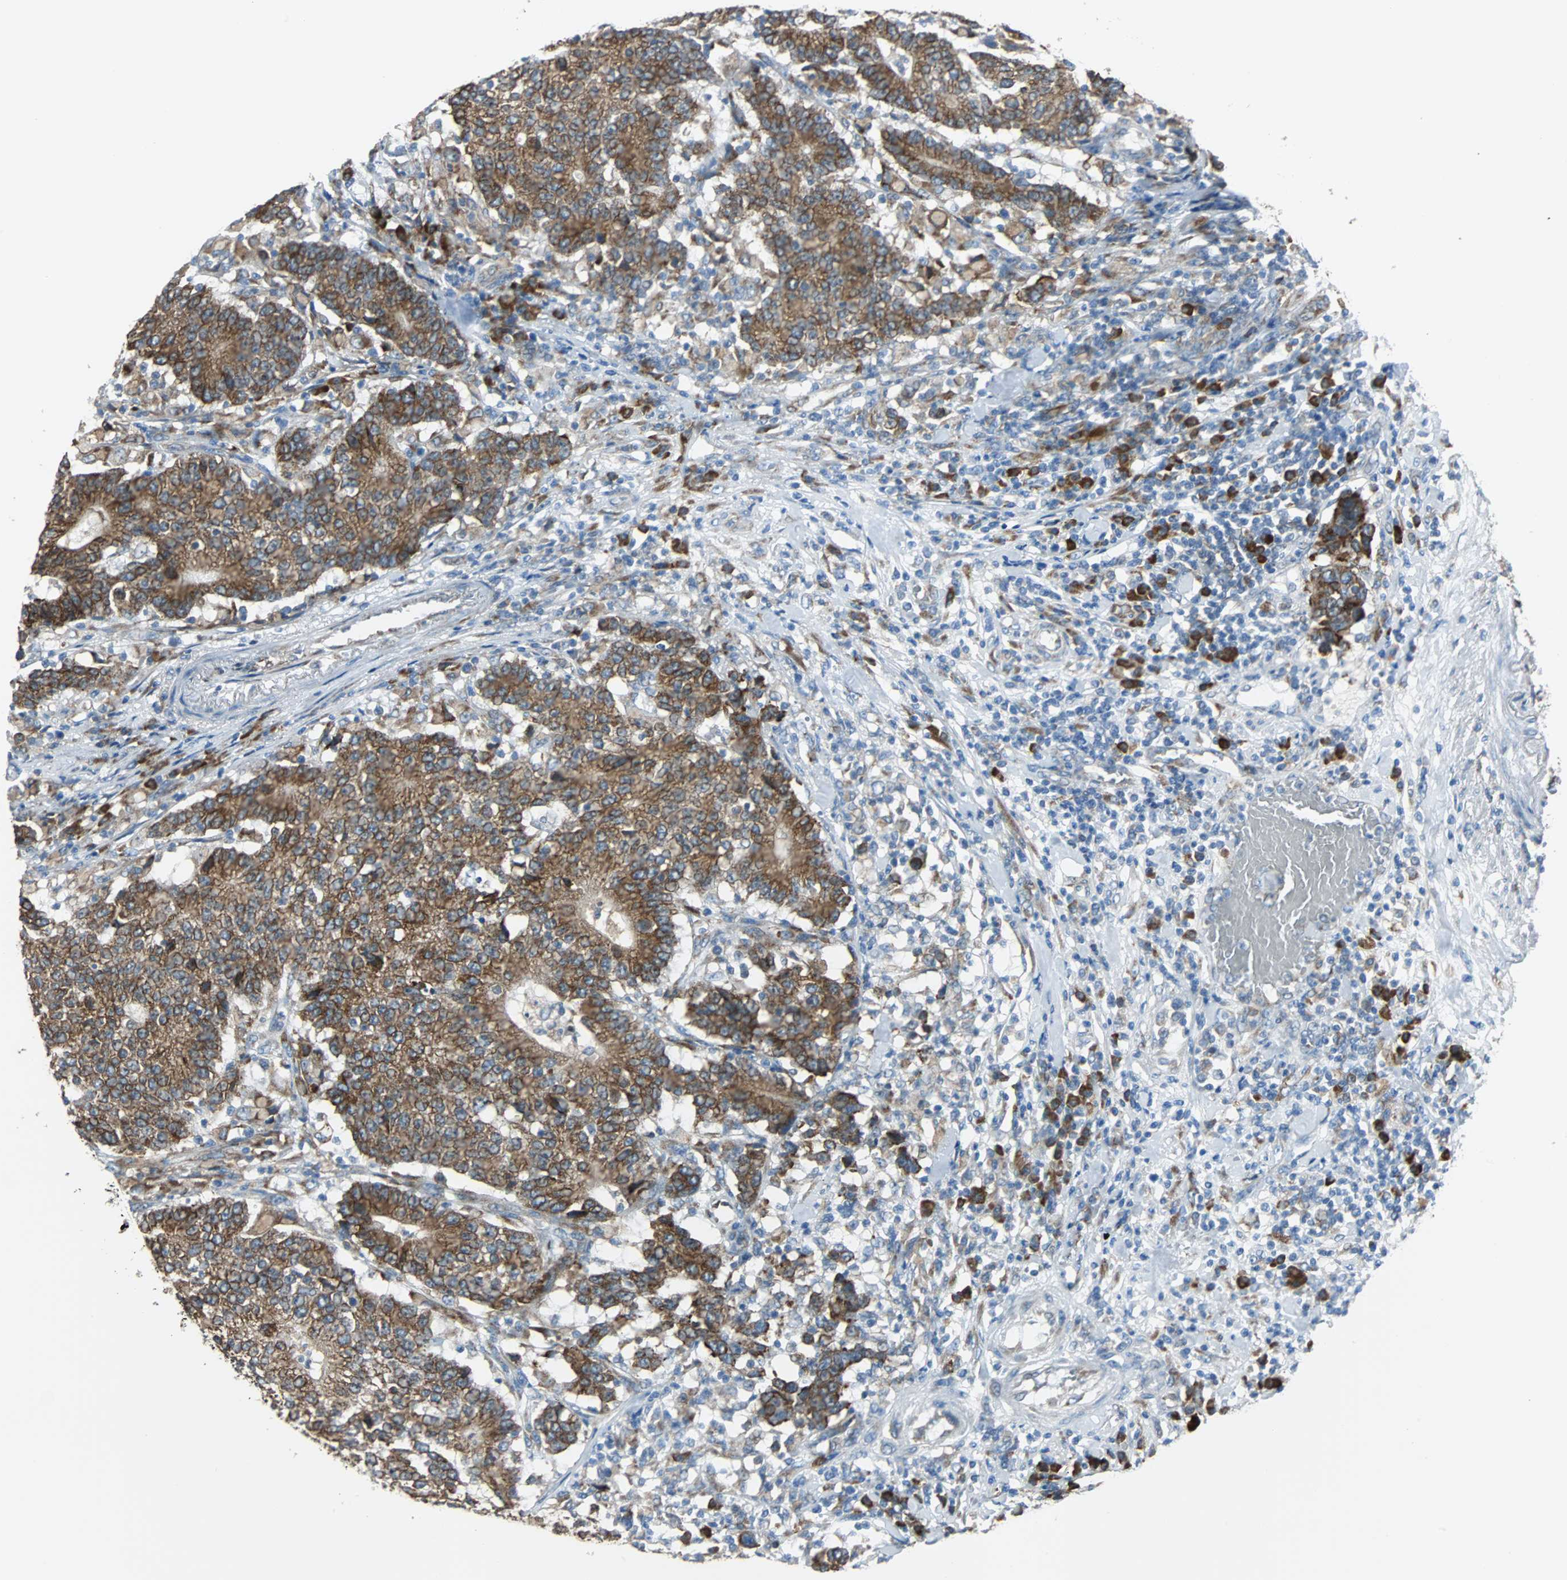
{"staining": {"intensity": "moderate", "quantity": ">75%", "location": "cytoplasmic/membranous"}, "tissue": "colorectal cancer", "cell_type": "Tumor cells", "image_type": "cancer", "snomed": [{"axis": "morphology", "description": "Normal tissue, NOS"}, {"axis": "morphology", "description": "Adenocarcinoma, NOS"}, {"axis": "topography", "description": "Colon"}], "caption": "Human colorectal cancer (adenocarcinoma) stained with a brown dye reveals moderate cytoplasmic/membranous positive staining in approximately >75% of tumor cells.", "gene": "PDIA4", "patient": {"sex": "female", "age": 75}}